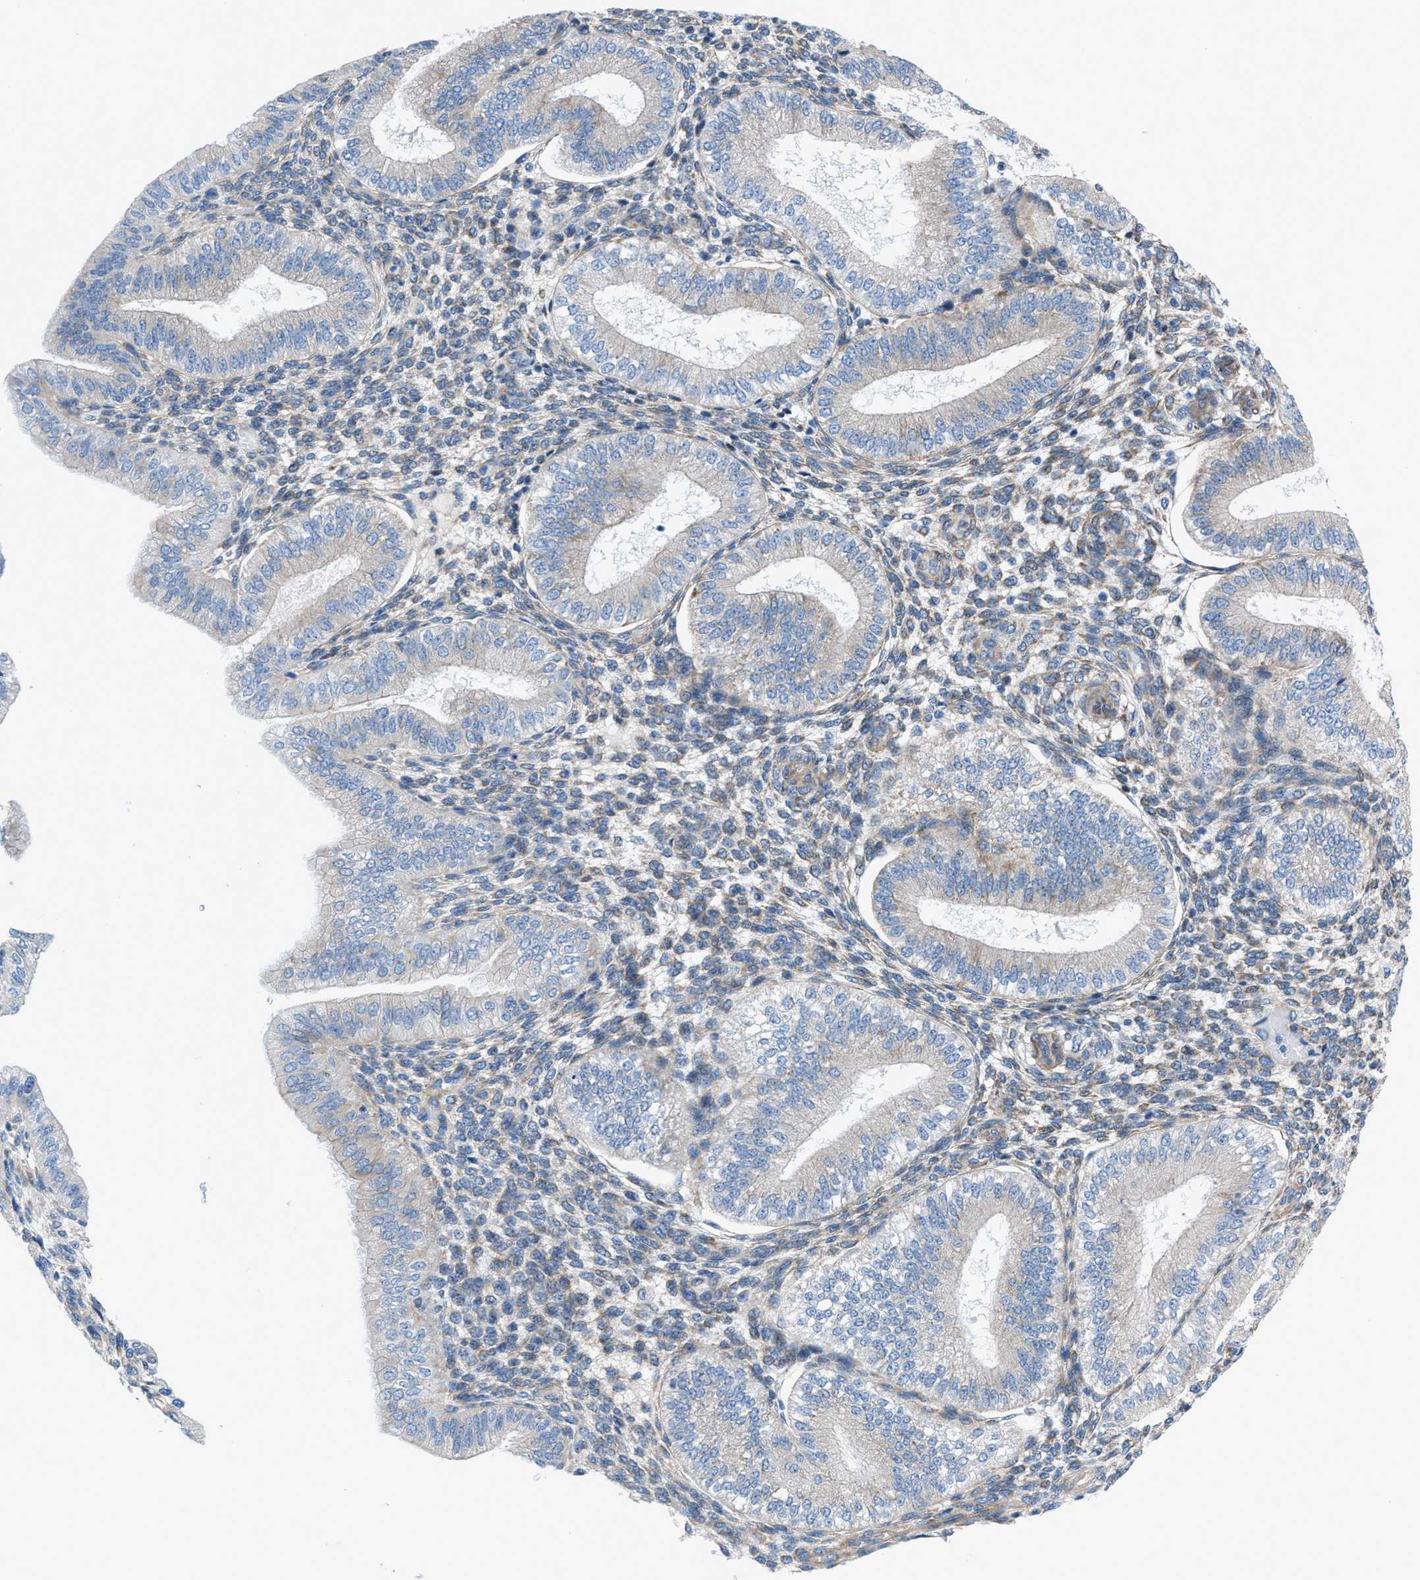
{"staining": {"intensity": "weak", "quantity": "25%-75%", "location": "cytoplasmic/membranous"}, "tissue": "endometrium", "cell_type": "Cells in endometrial stroma", "image_type": "normal", "snomed": [{"axis": "morphology", "description": "Normal tissue, NOS"}, {"axis": "topography", "description": "Endometrium"}], "caption": "Brown immunohistochemical staining in benign endometrium shows weak cytoplasmic/membranous positivity in about 25%-75% of cells in endometrial stroma. (brown staining indicates protein expression, while blue staining denotes nuclei).", "gene": "DMAC1", "patient": {"sex": "female", "age": 39}}